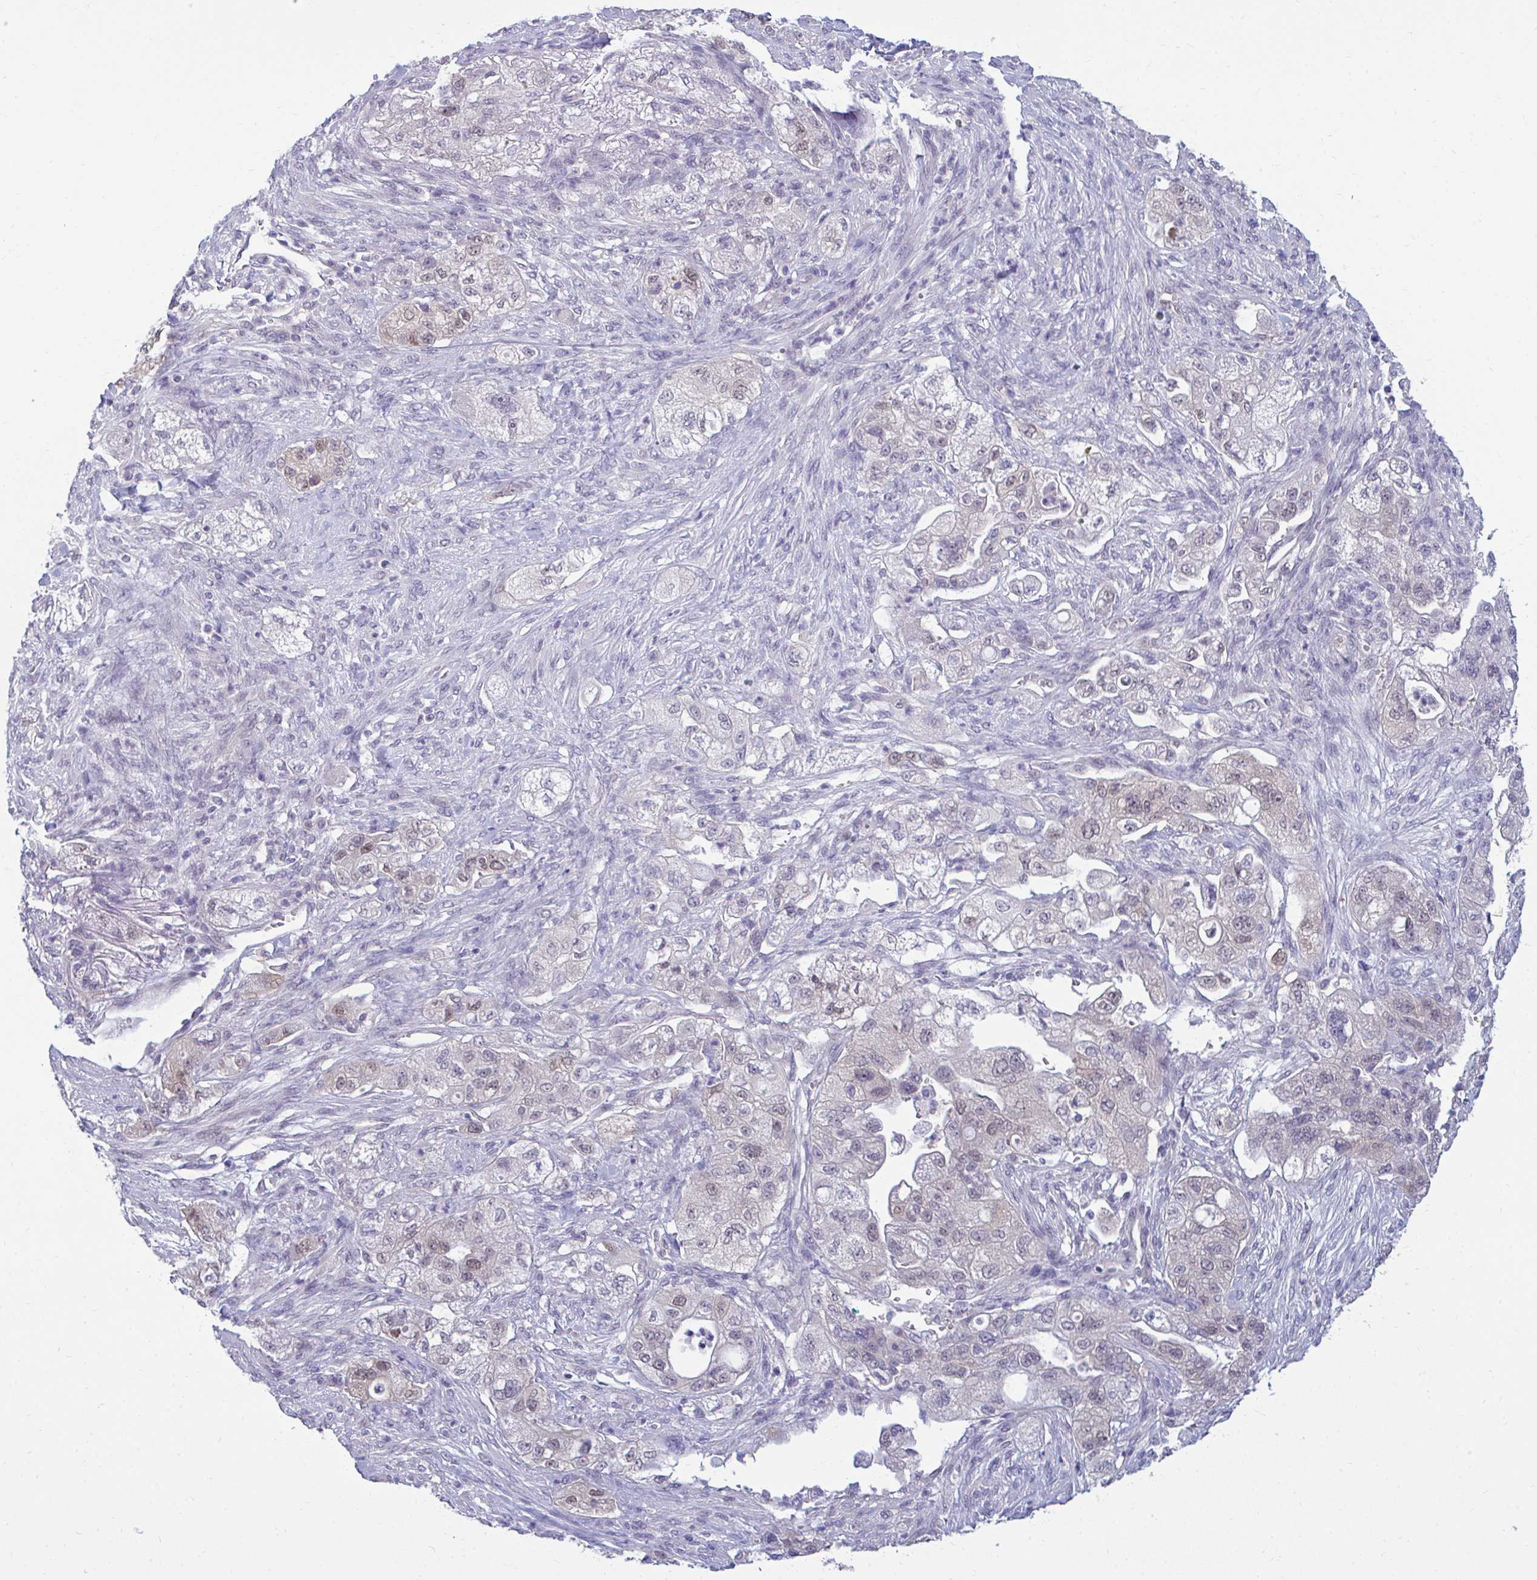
{"staining": {"intensity": "weak", "quantity": "<25%", "location": "nuclear"}, "tissue": "pancreatic cancer", "cell_type": "Tumor cells", "image_type": "cancer", "snomed": [{"axis": "morphology", "description": "Adenocarcinoma, NOS"}, {"axis": "topography", "description": "Pancreas"}], "caption": "The photomicrograph reveals no significant positivity in tumor cells of pancreatic cancer (adenocarcinoma).", "gene": "CSE1L", "patient": {"sex": "female", "age": 78}}